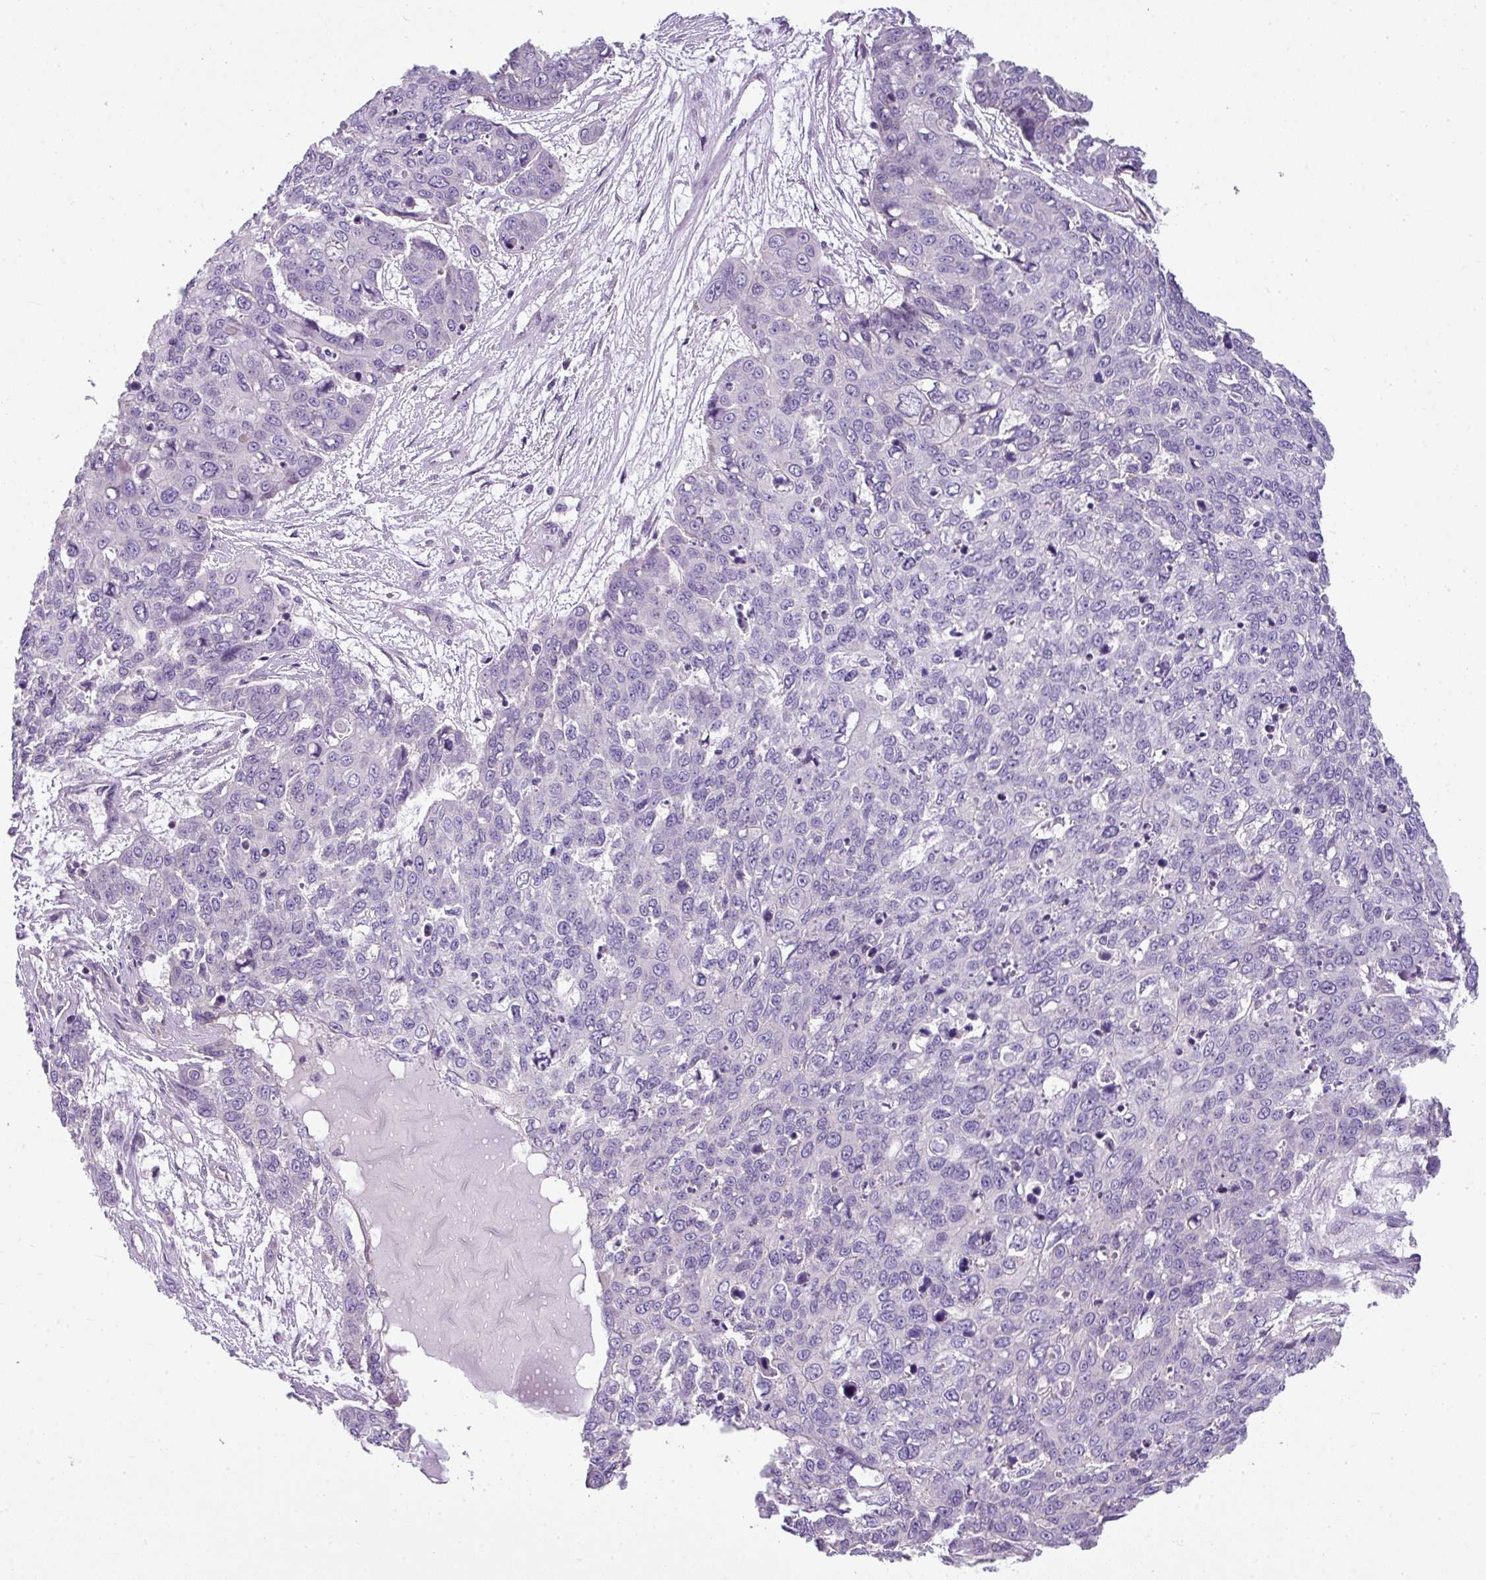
{"staining": {"intensity": "negative", "quantity": "none", "location": "none"}, "tissue": "skin cancer", "cell_type": "Tumor cells", "image_type": "cancer", "snomed": [{"axis": "morphology", "description": "Squamous cell carcinoma, NOS"}, {"axis": "topography", "description": "Skin"}], "caption": "IHC micrograph of skin cancer stained for a protein (brown), which displays no expression in tumor cells. (DAB immunohistochemistry (IHC) visualized using brightfield microscopy, high magnification).", "gene": "PALS2", "patient": {"sex": "male", "age": 71}}